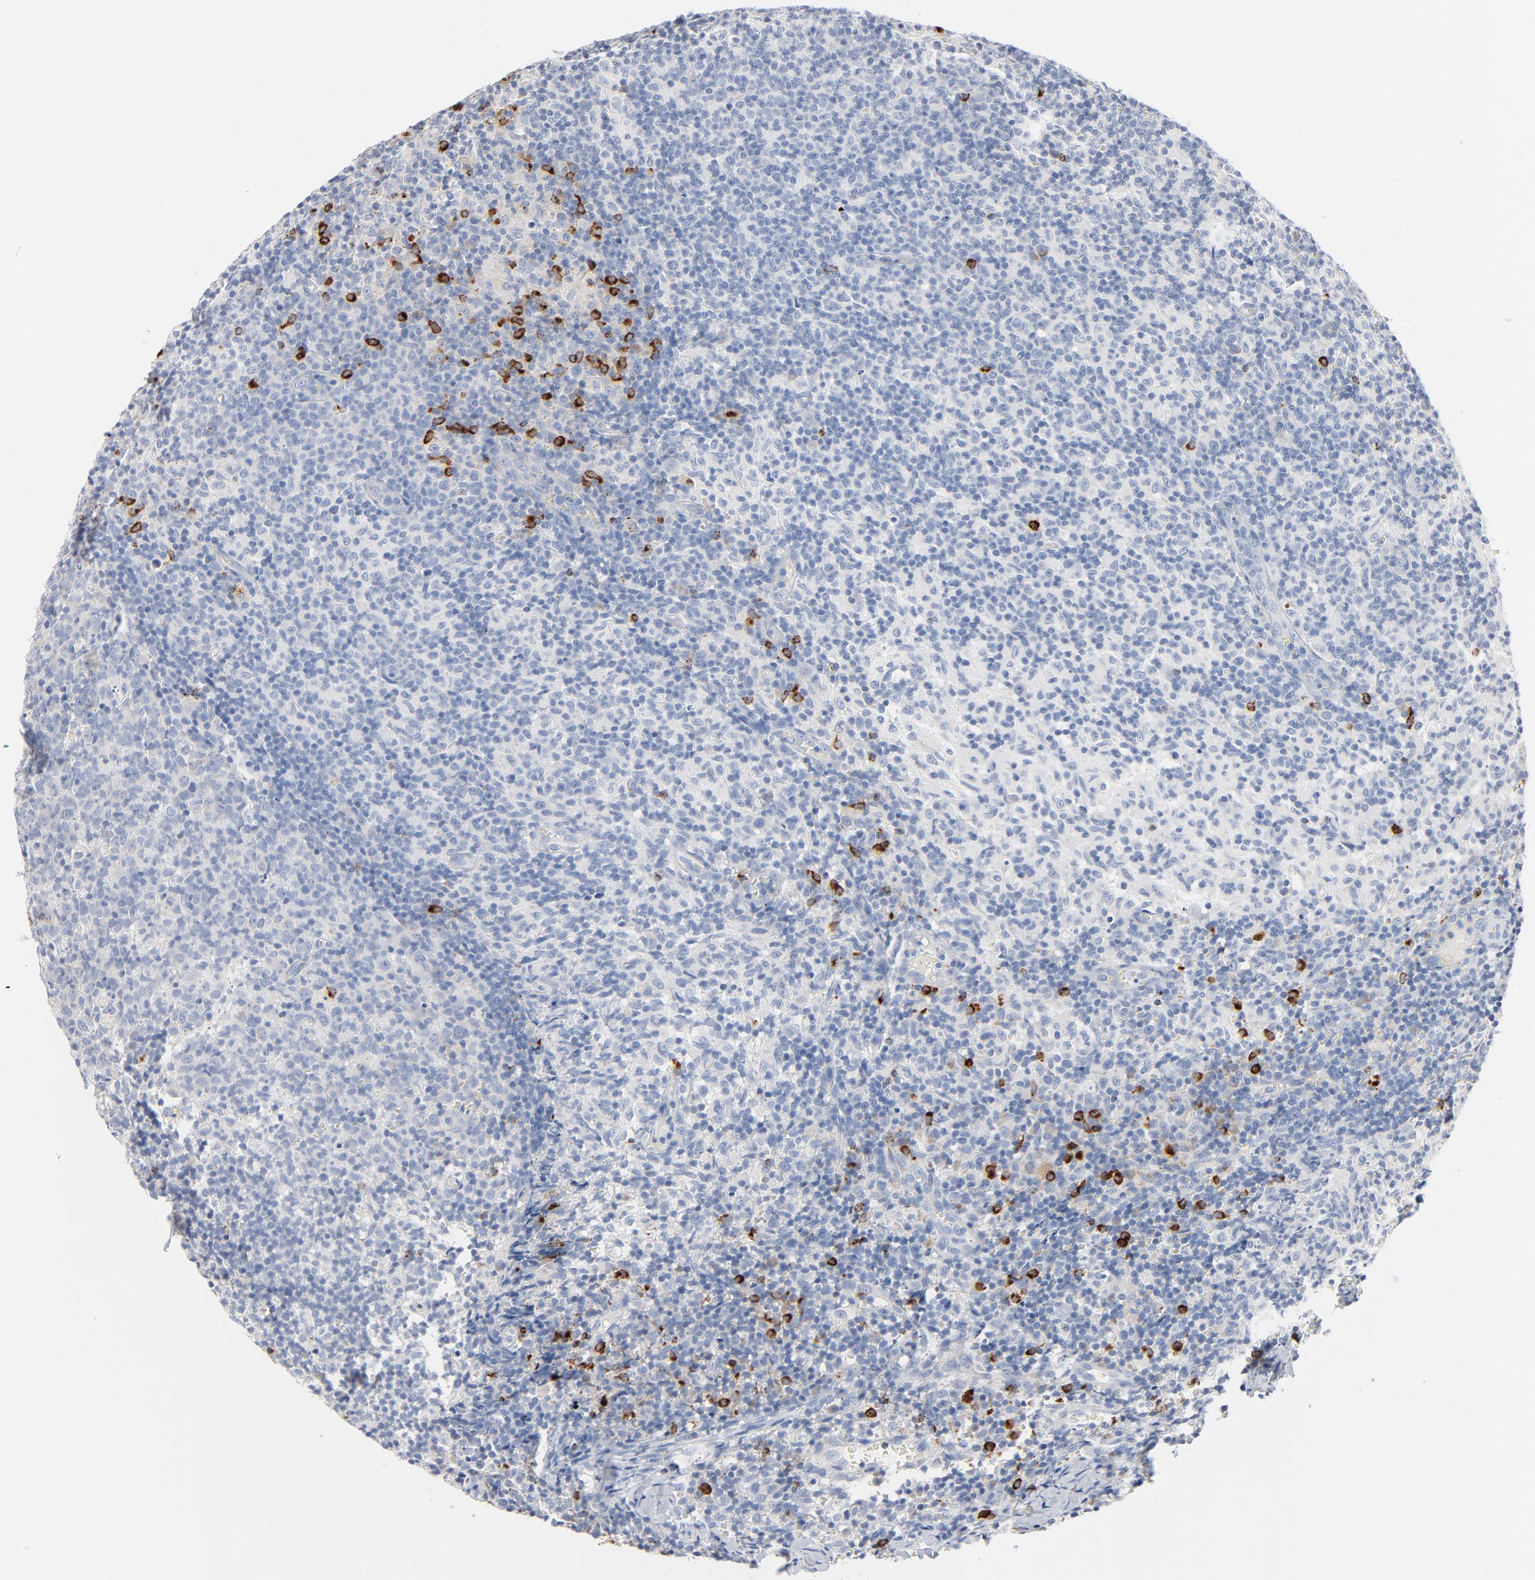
{"staining": {"intensity": "negative", "quantity": "none", "location": "none"}, "tissue": "lymph node", "cell_type": "Germinal center cells", "image_type": "normal", "snomed": [{"axis": "morphology", "description": "Normal tissue, NOS"}, {"axis": "morphology", "description": "Inflammation, NOS"}, {"axis": "topography", "description": "Lymph node"}], "caption": "Immunohistochemistry histopathology image of benign lymph node: lymph node stained with DAB (3,3'-diaminobenzidine) demonstrates no significant protein staining in germinal center cells. (DAB IHC, high magnification).", "gene": "GZMB", "patient": {"sex": "male", "age": 55}}